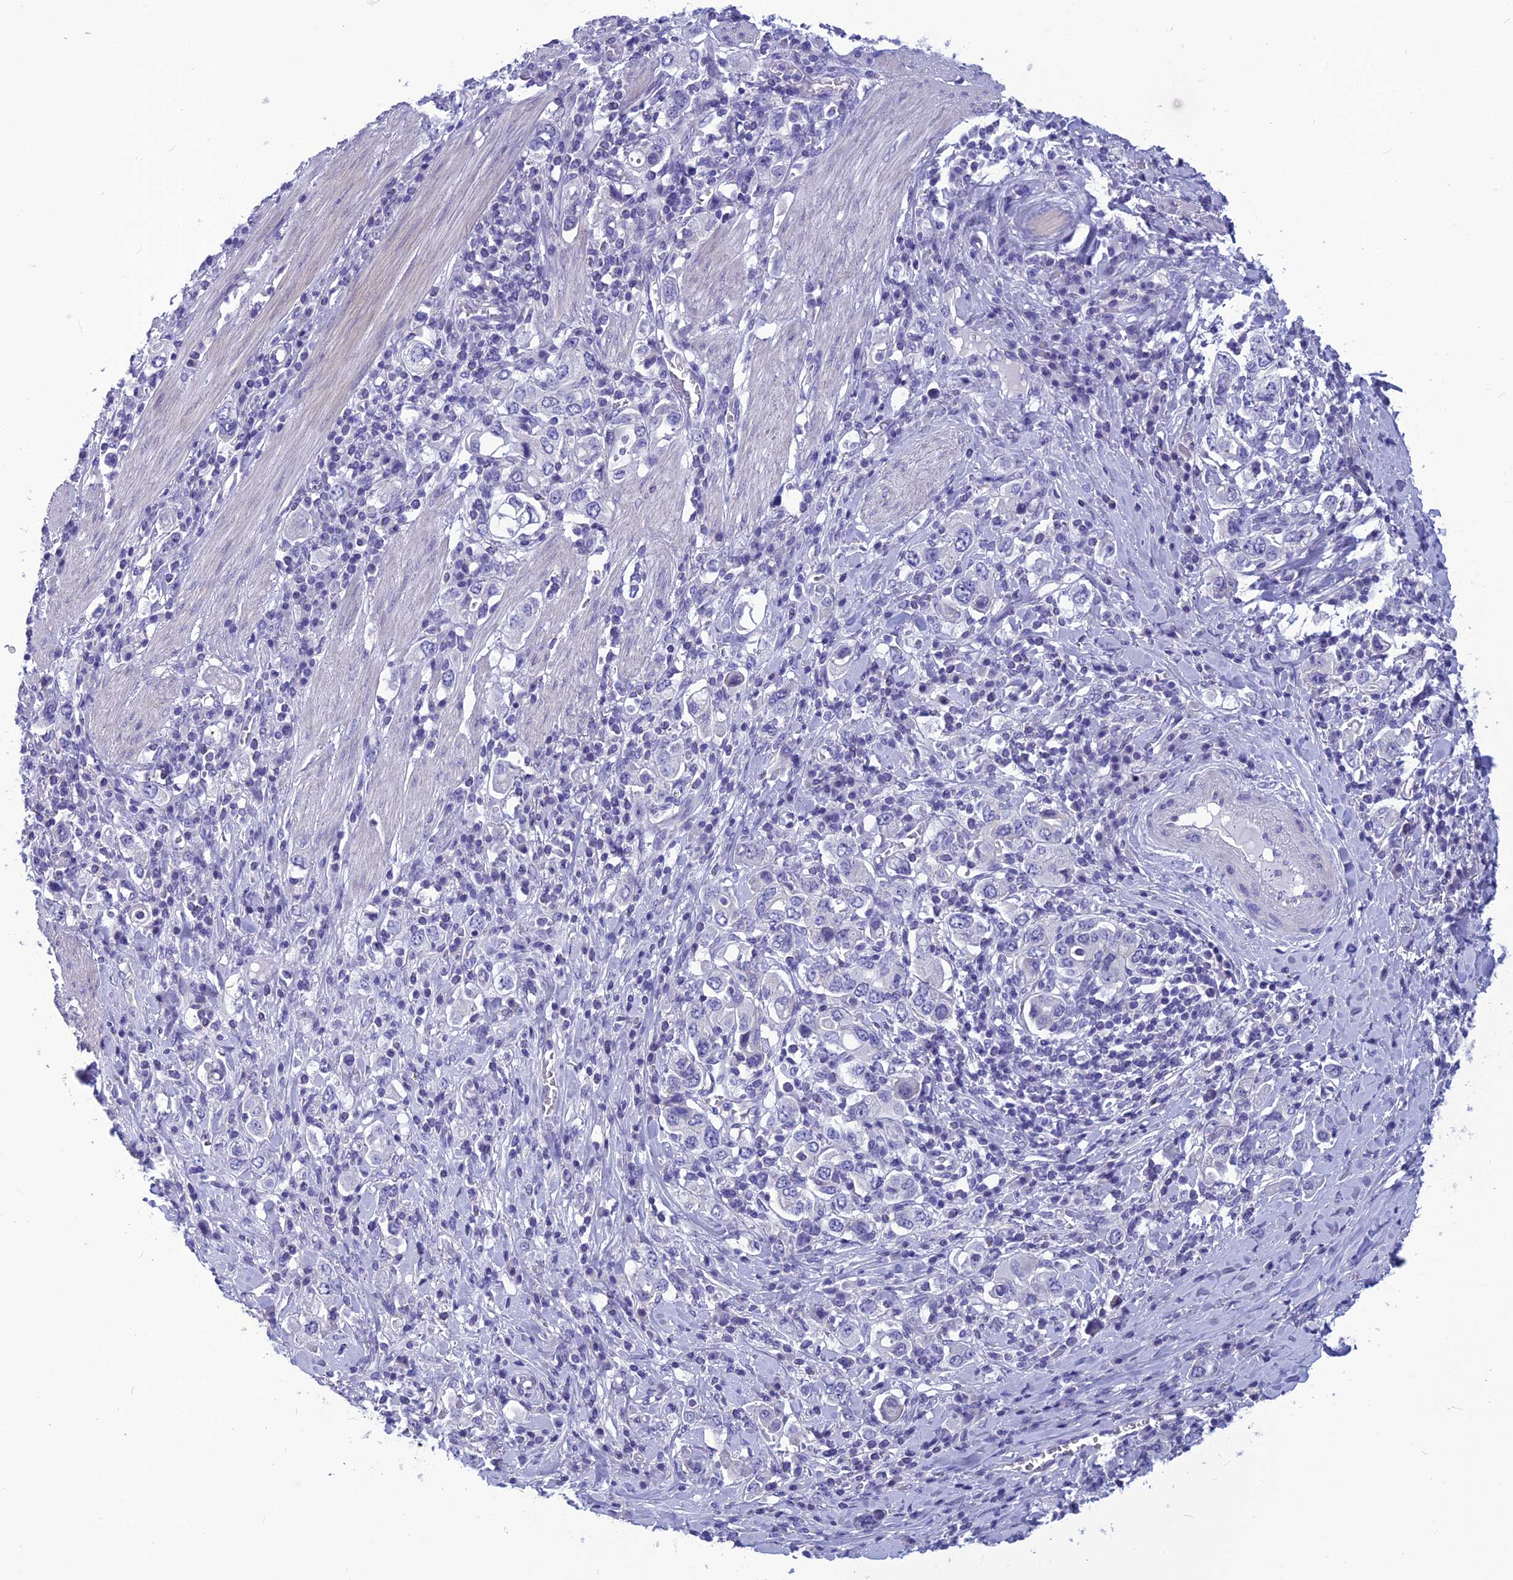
{"staining": {"intensity": "negative", "quantity": "none", "location": "none"}, "tissue": "stomach cancer", "cell_type": "Tumor cells", "image_type": "cancer", "snomed": [{"axis": "morphology", "description": "Adenocarcinoma, NOS"}, {"axis": "topography", "description": "Stomach, upper"}], "caption": "IHC photomicrograph of human stomach adenocarcinoma stained for a protein (brown), which exhibits no positivity in tumor cells. (DAB (3,3'-diaminobenzidine) IHC with hematoxylin counter stain).", "gene": "BBS2", "patient": {"sex": "male", "age": 62}}